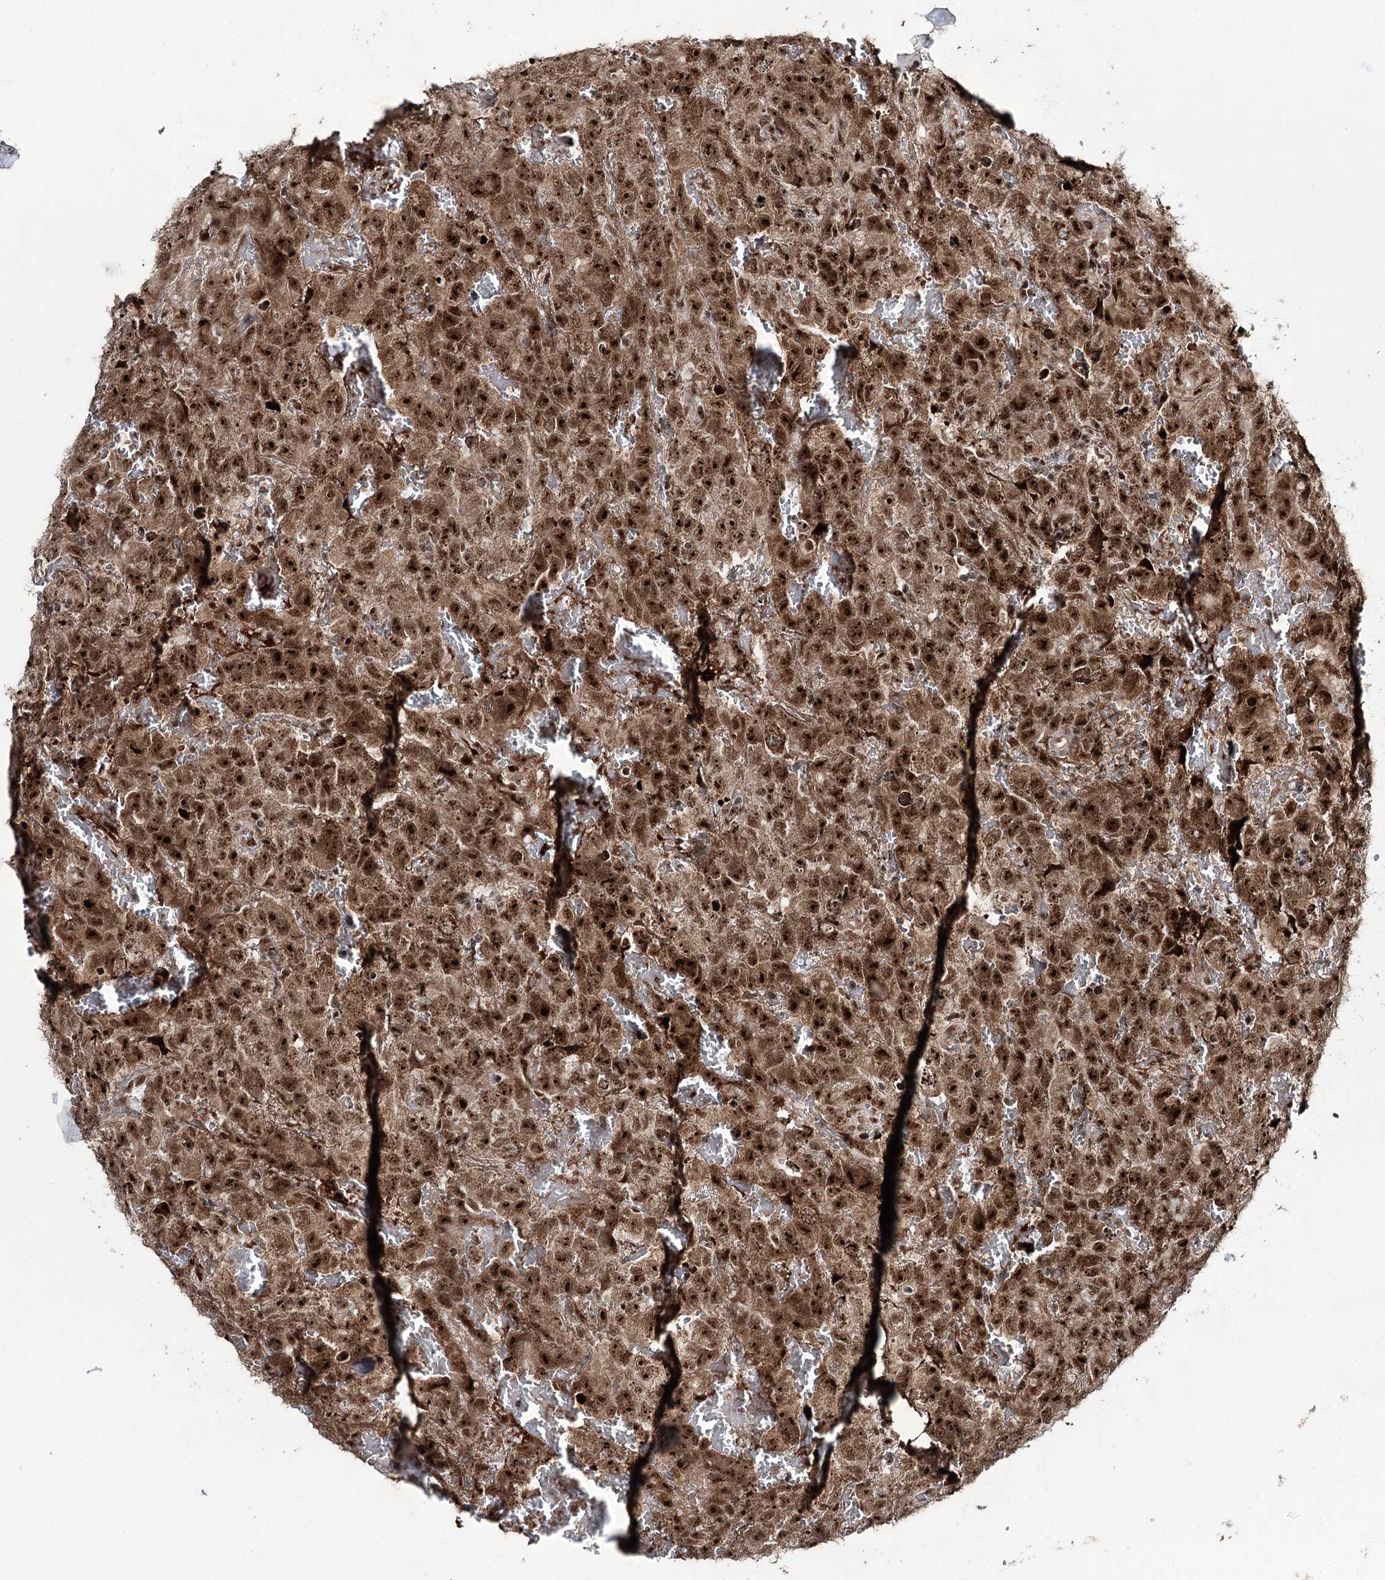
{"staining": {"intensity": "strong", "quantity": ">75%", "location": "nuclear"}, "tissue": "testis cancer", "cell_type": "Tumor cells", "image_type": "cancer", "snomed": [{"axis": "morphology", "description": "Carcinoma, Embryonal, NOS"}, {"axis": "topography", "description": "Testis"}], "caption": "A photomicrograph showing strong nuclear staining in approximately >75% of tumor cells in testis cancer (embryonal carcinoma), as visualized by brown immunohistochemical staining.", "gene": "ERCC3", "patient": {"sex": "male", "age": 45}}